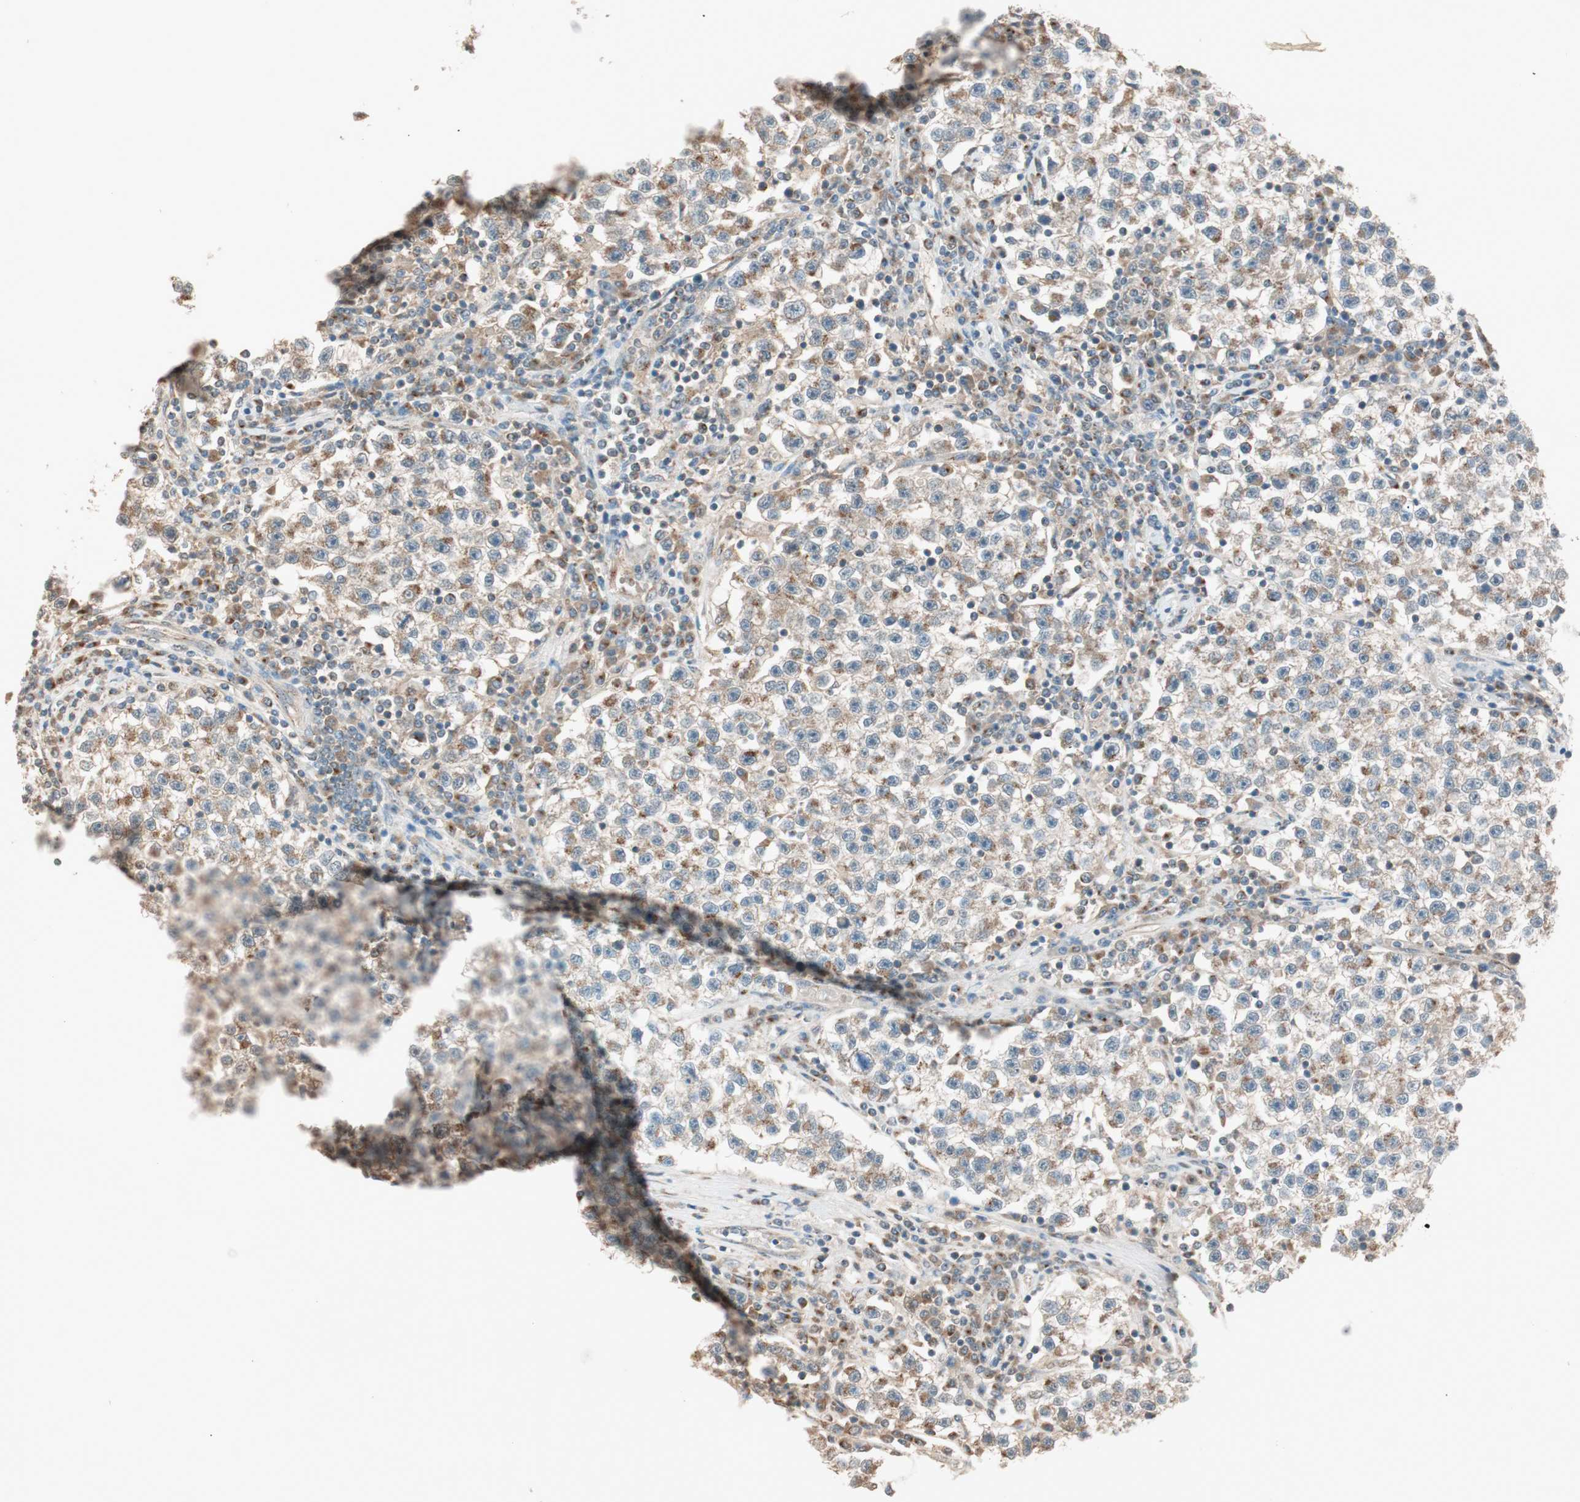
{"staining": {"intensity": "moderate", "quantity": ">75%", "location": "cytoplasmic/membranous"}, "tissue": "testis cancer", "cell_type": "Tumor cells", "image_type": "cancer", "snomed": [{"axis": "morphology", "description": "Seminoma, NOS"}, {"axis": "topography", "description": "Testis"}], "caption": "Testis seminoma stained for a protein (brown) shows moderate cytoplasmic/membranous positive expression in approximately >75% of tumor cells.", "gene": "SEC16A", "patient": {"sex": "male", "age": 22}}